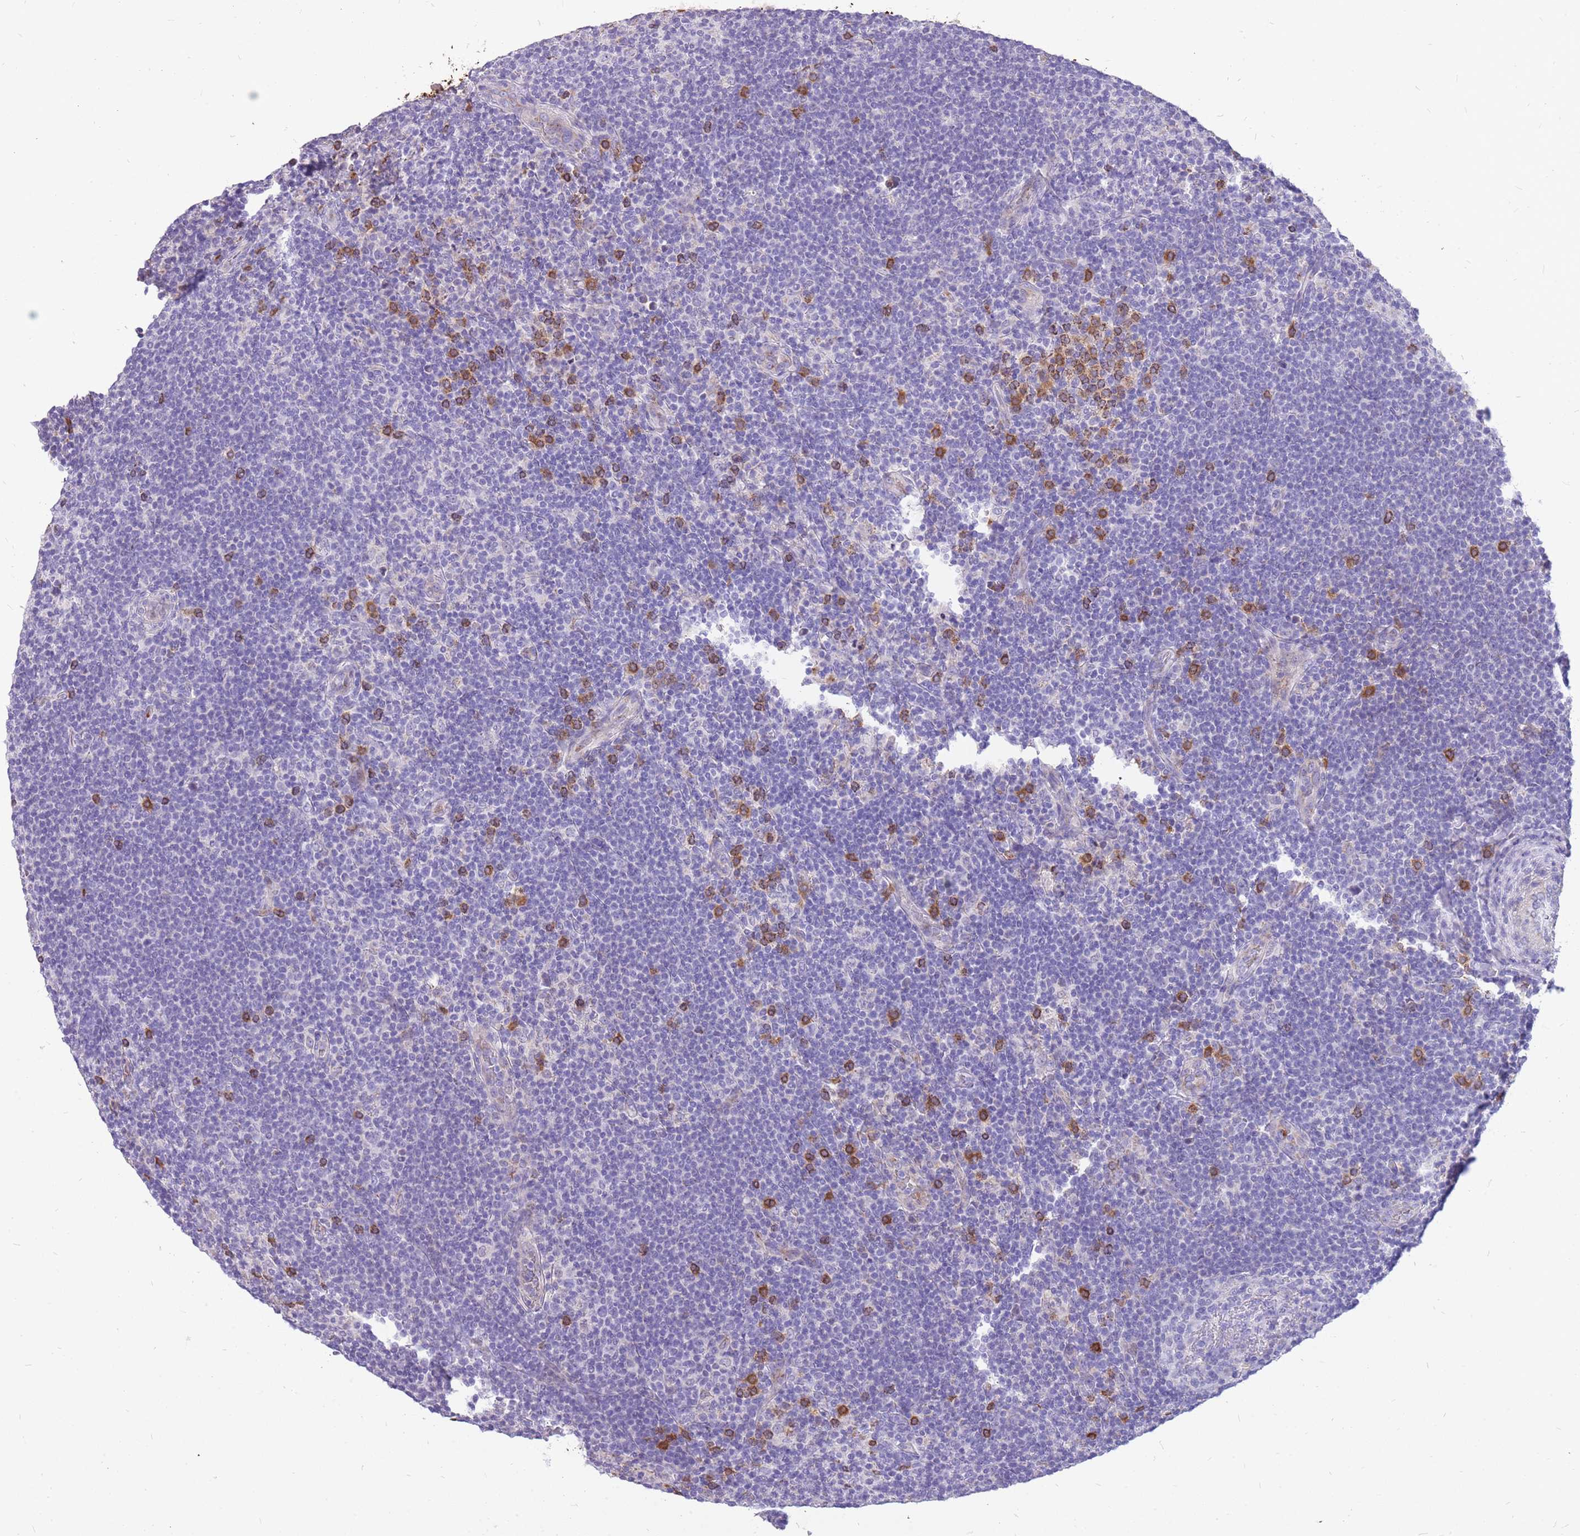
{"staining": {"intensity": "negative", "quantity": "none", "location": "none"}, "tissue": "lymphoma", "cell_type": "Tumor cells", "image_type": "cancer", "snomed": [{"axis": "morphology", "description": "Hodgkin's disease, NOS"}, {"axis": "topography", "description": "Lymph node"}], "caption": "This micrograph is of lymphoma stained with IHC to label a protein in brown with the nuclei are counter-stained blue. There is no positivity in tumor cells.", "gene": "PCNX1", "patient": {"sex": "female", "age": 57}}